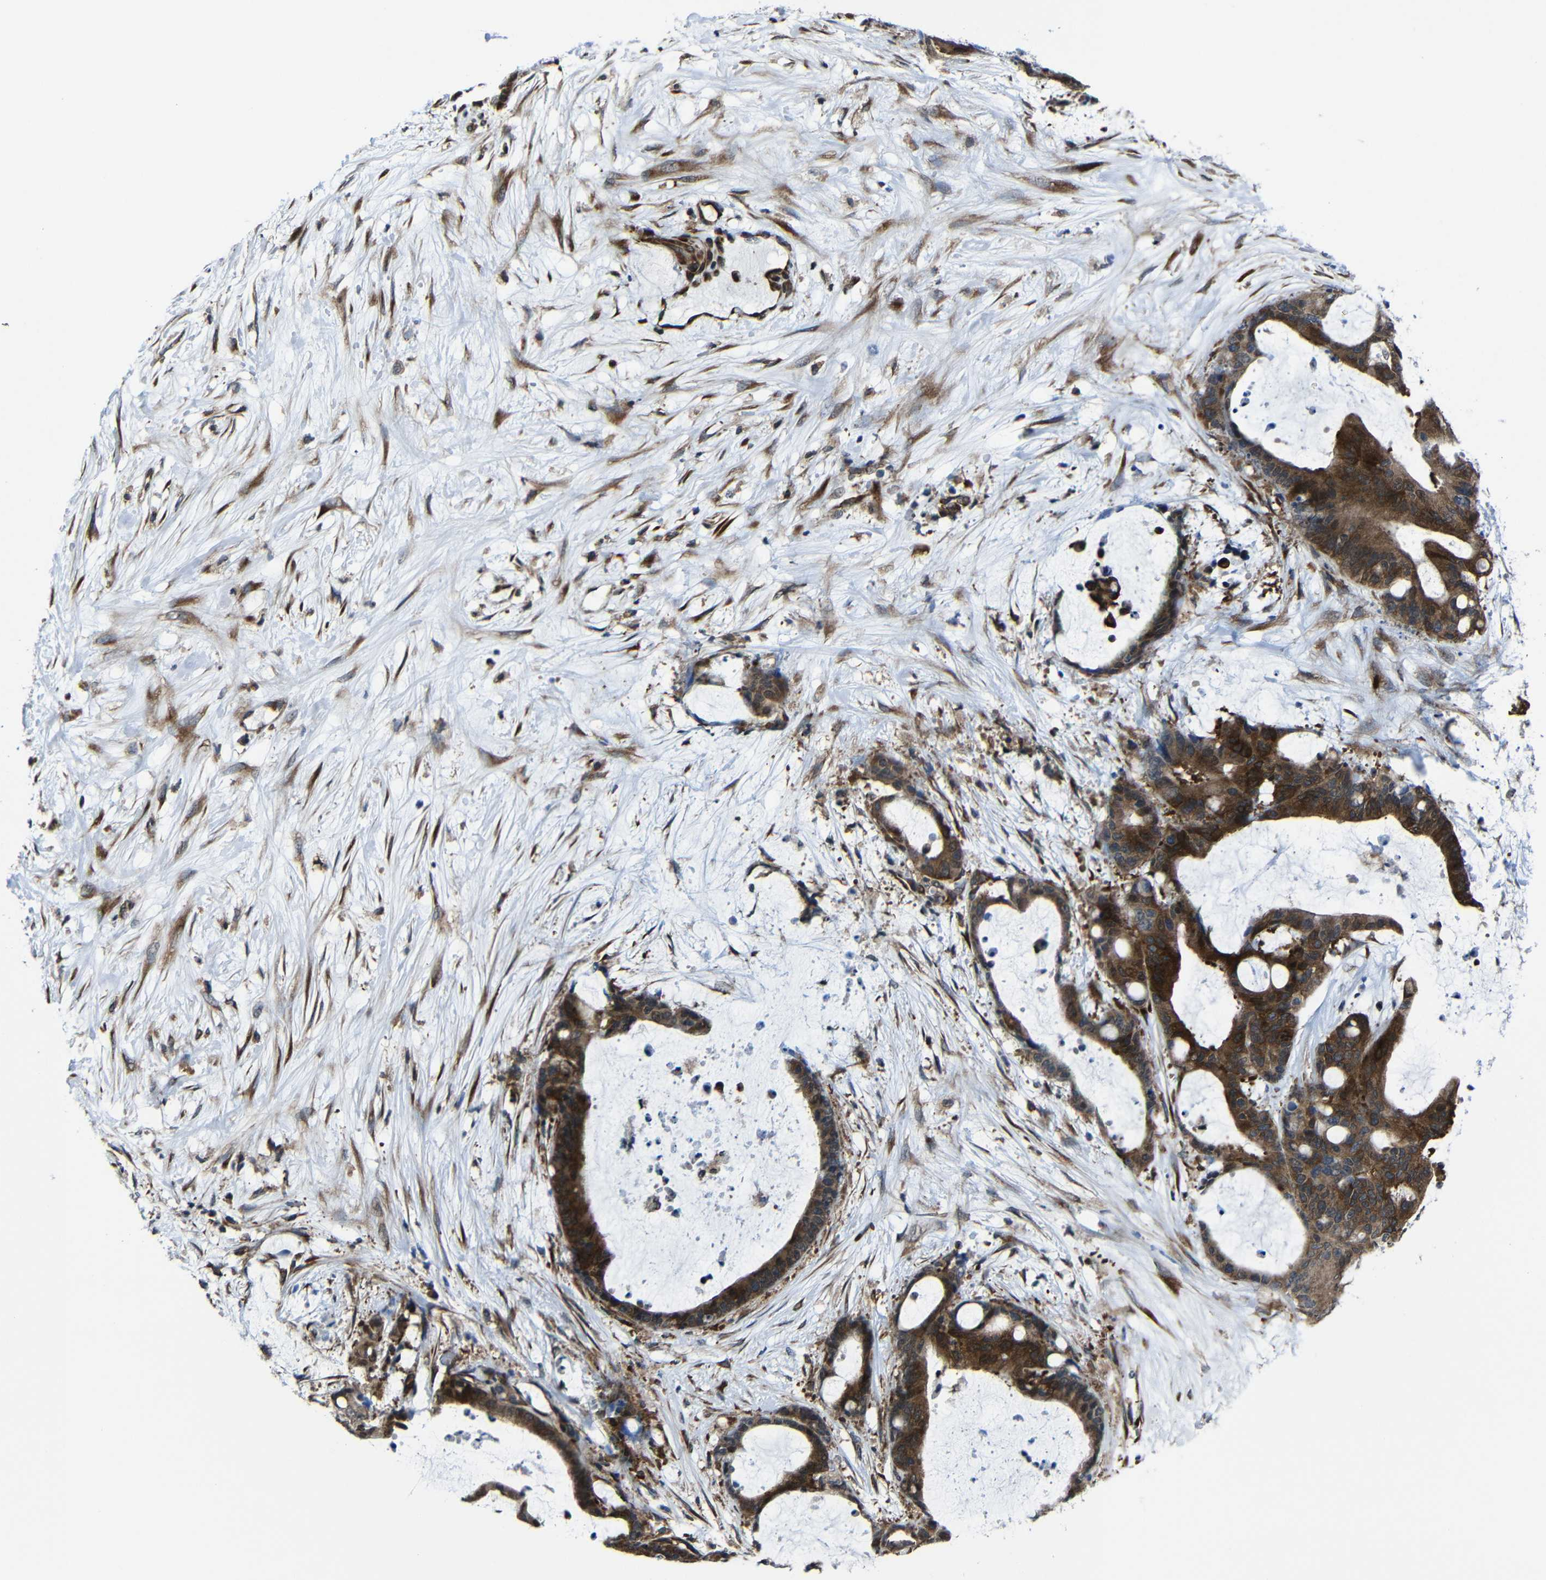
{"staining": {"intensity": "strong", "quantity": ">75%", "location": "cytoplasmic/membranous"}, "tissue": "liver cancer", "cell_type": "Tumor cells", "image_type": "cancer", "snomed": [{"axis": "morphology", "description": "Cholangiocarcinoma"}, {"axis": "topography", "description": "Liver"}], "caption": "Liver cholangiocarcinoma was stained to show a protein in brown. There is high levels of strong cytoplasmic/membranous positivity in about >75% of tumor cells.", "gene": "KIAA0513", "patient": {"sex": "female", "age": 73}}